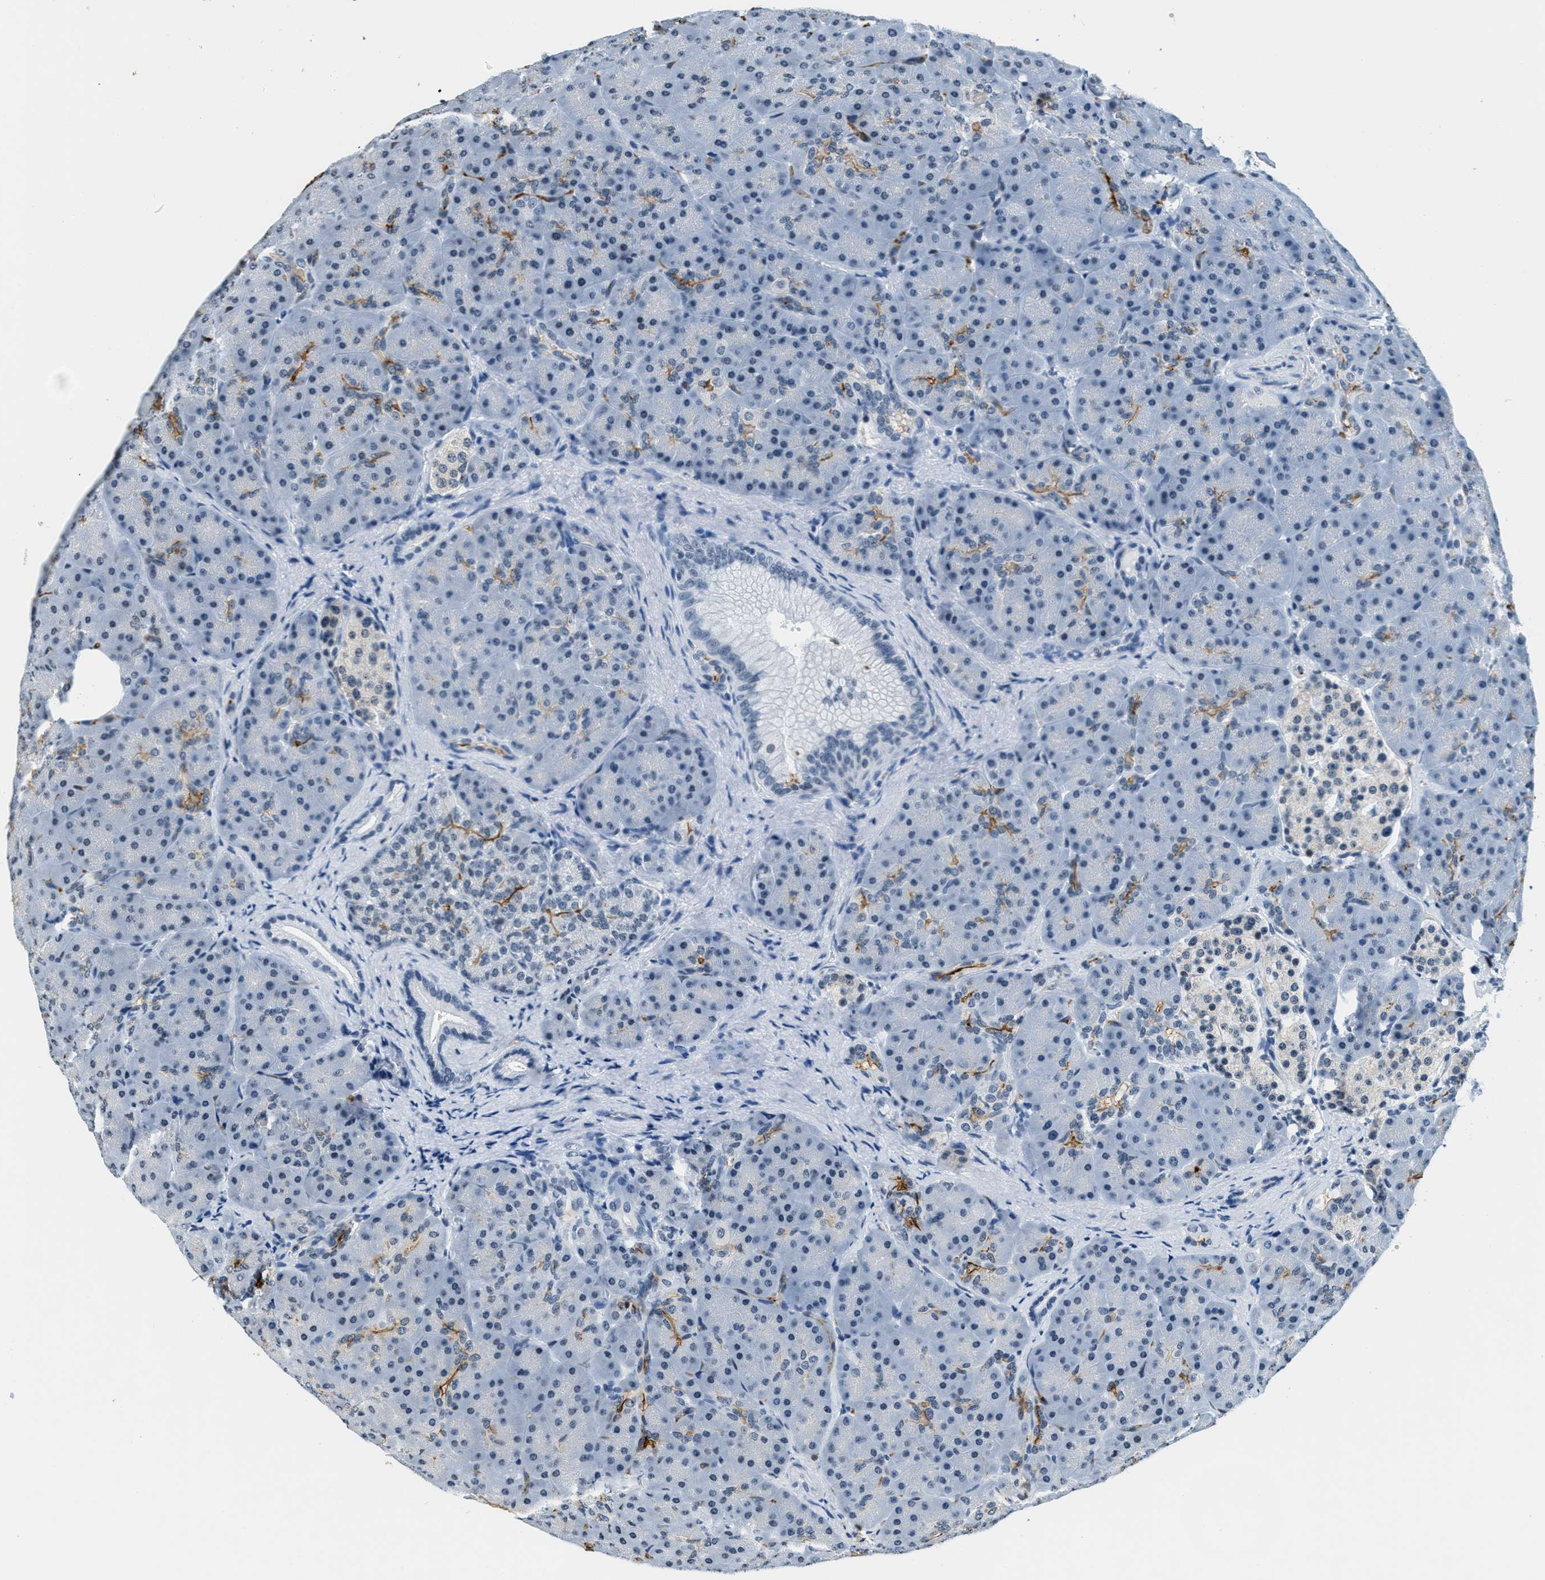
{"staining": {"intensity": "moderate", "quantity": "<25%", "location": "cytoplasmic/membranous"}, "tissue": "pancreas", "cell_type": "Exocrine glandular cells", "image_type": "normal", "snomed": [{"axis": "morphology", "description": "Normal tissue, NOS"}, {"axis": "topography", "description": "Pancreas"}], "caption": "This image shows immunohistochemistry staining of unremarkable pancreas, with low moderate cytoplasmic/membranous expression in approximately <25% of exocrine glandular cells.", "gene": "CA4", "patient": {"sex": "male", "age": 66}}